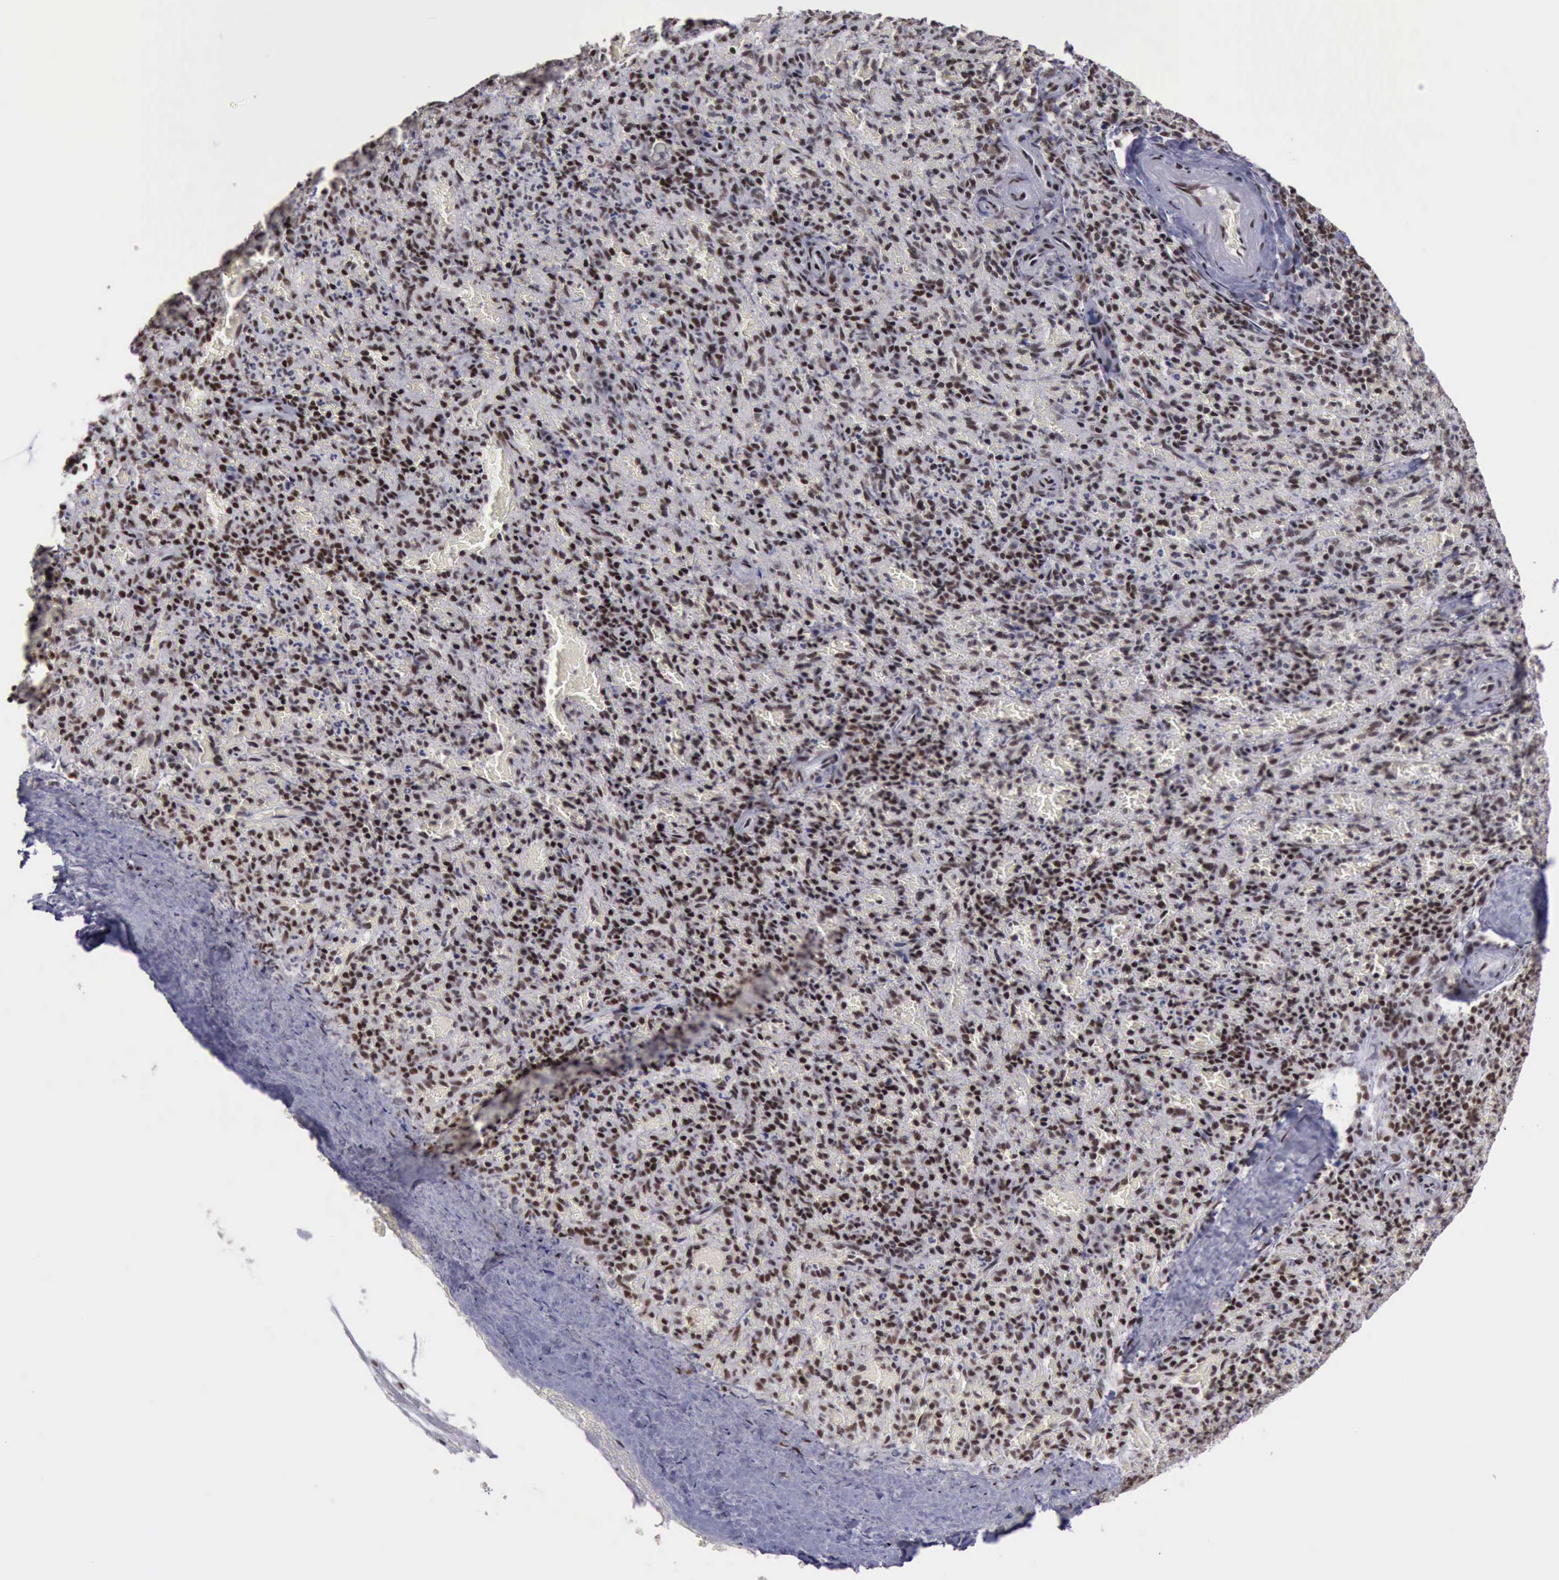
{"staining": {"intensity": "strong", "quantity": ">75%", "location": "nuclear"}, "tissue": "spleen", "cell_type": "Cells in red pulp", "image_type": "normal", "snomed": [{"axis": "morphology", "description": "Normal tissue, NOS"}, {"axis": "topography", "description": "Spleen"}], "caption": "Cells in red pulp show strong nuclear expression in approximately >75% of cells in benign spleen. Using DAB (brown) and hematoxylin (blue) stains, captured at high magnification using brightfield microscopy.", "gene": "YY1", "patient": {"sex": "female", "age": 50}}